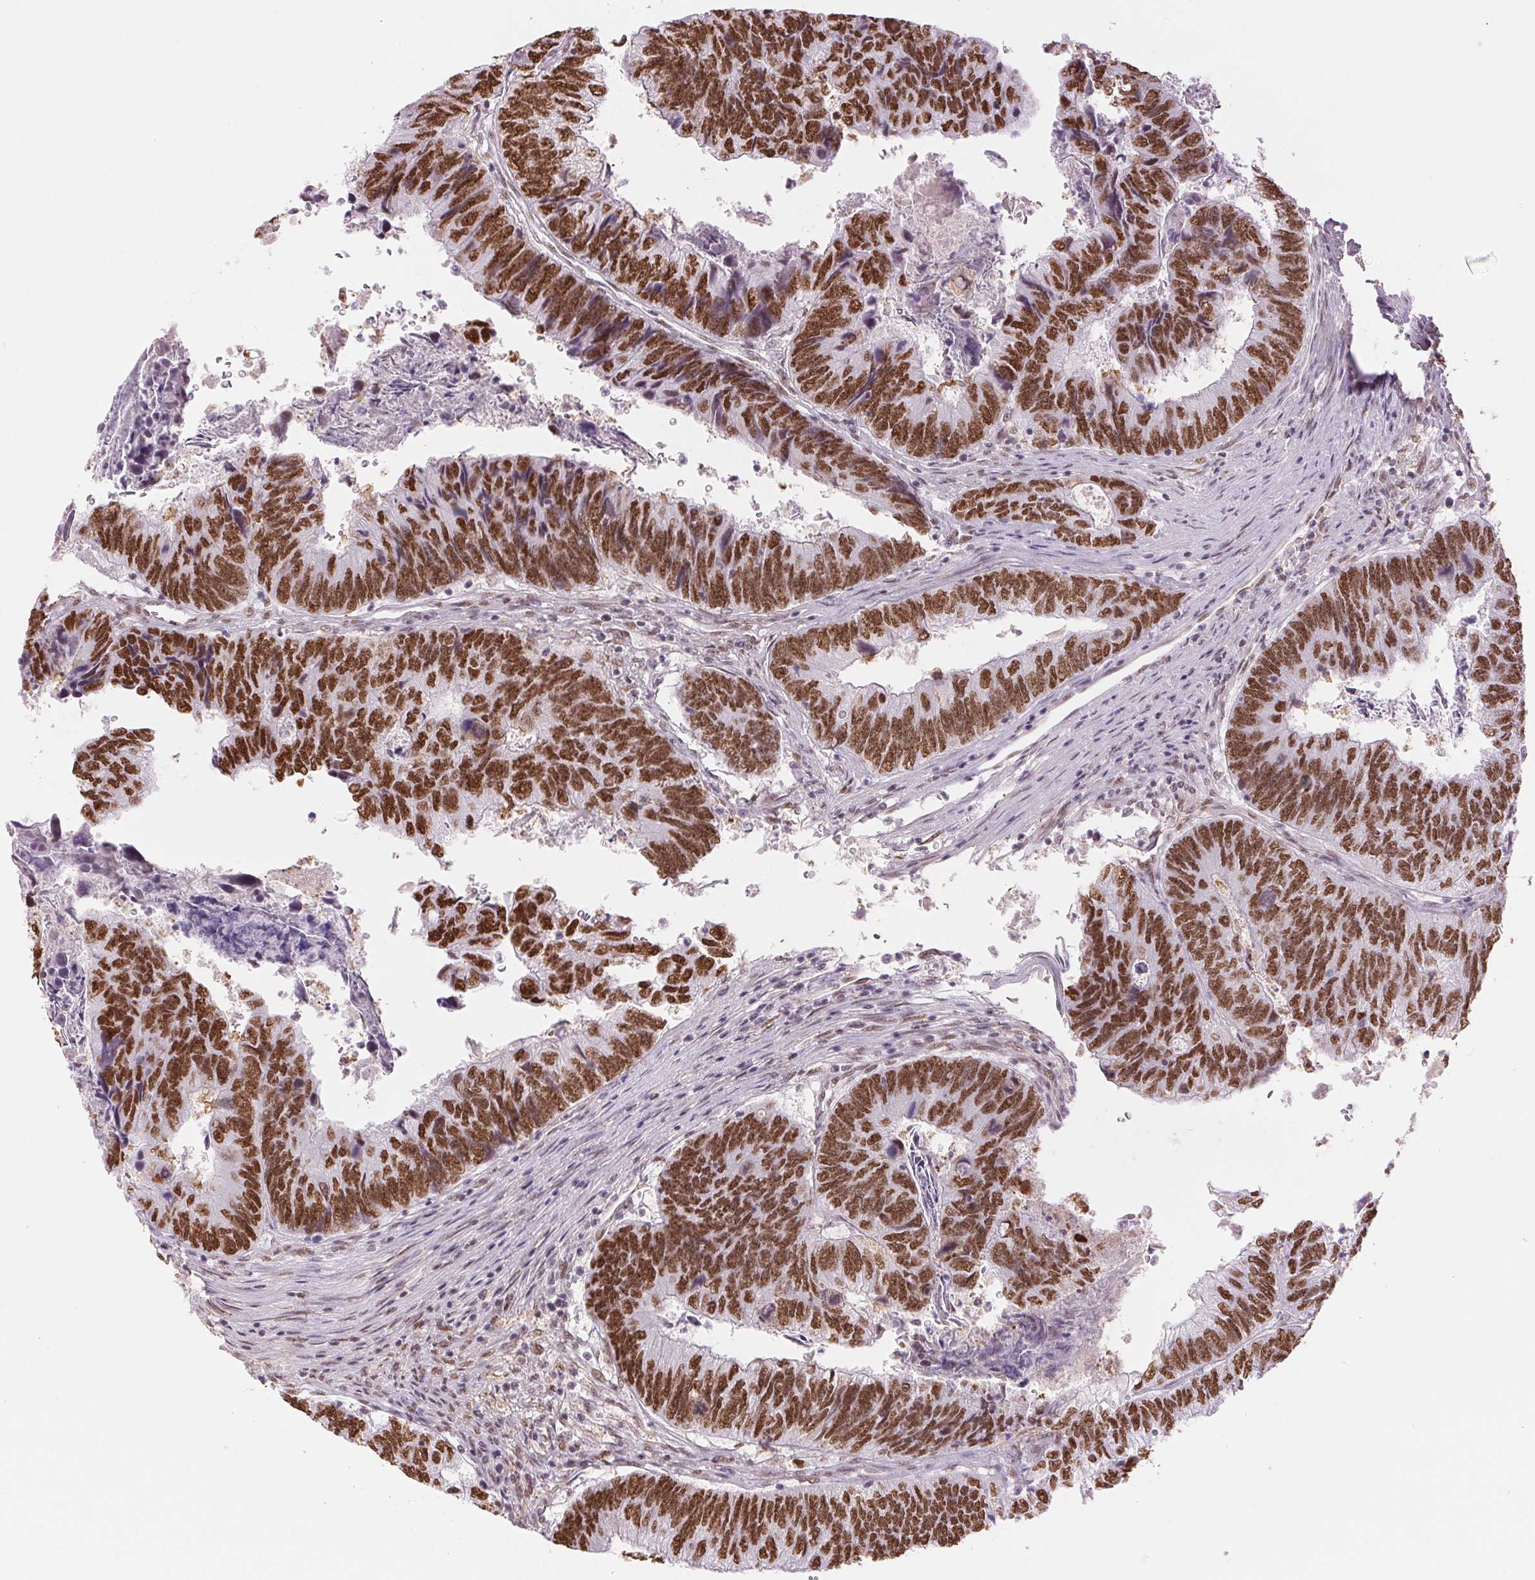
{"staining": {"intensity": "strong", "quantity": ">75%", "location": "nuclear"}, "tissue": "colorectal cancer", "cell_type": "Tumor cells", "image_type": "cancer", "snomed": [{"axis": "morphology", "description": "Adenocarcinoma, NOS"}, {"axis": "topography", "description": "Colon"}], "caption": "The immunohistochemical stain shows strong nuclear expression in tumor cells of colorectal cancer (adenocarcinoma) tissue.", "gene": "ZFR2", "patient": {"sex": "female", "age": 67}}